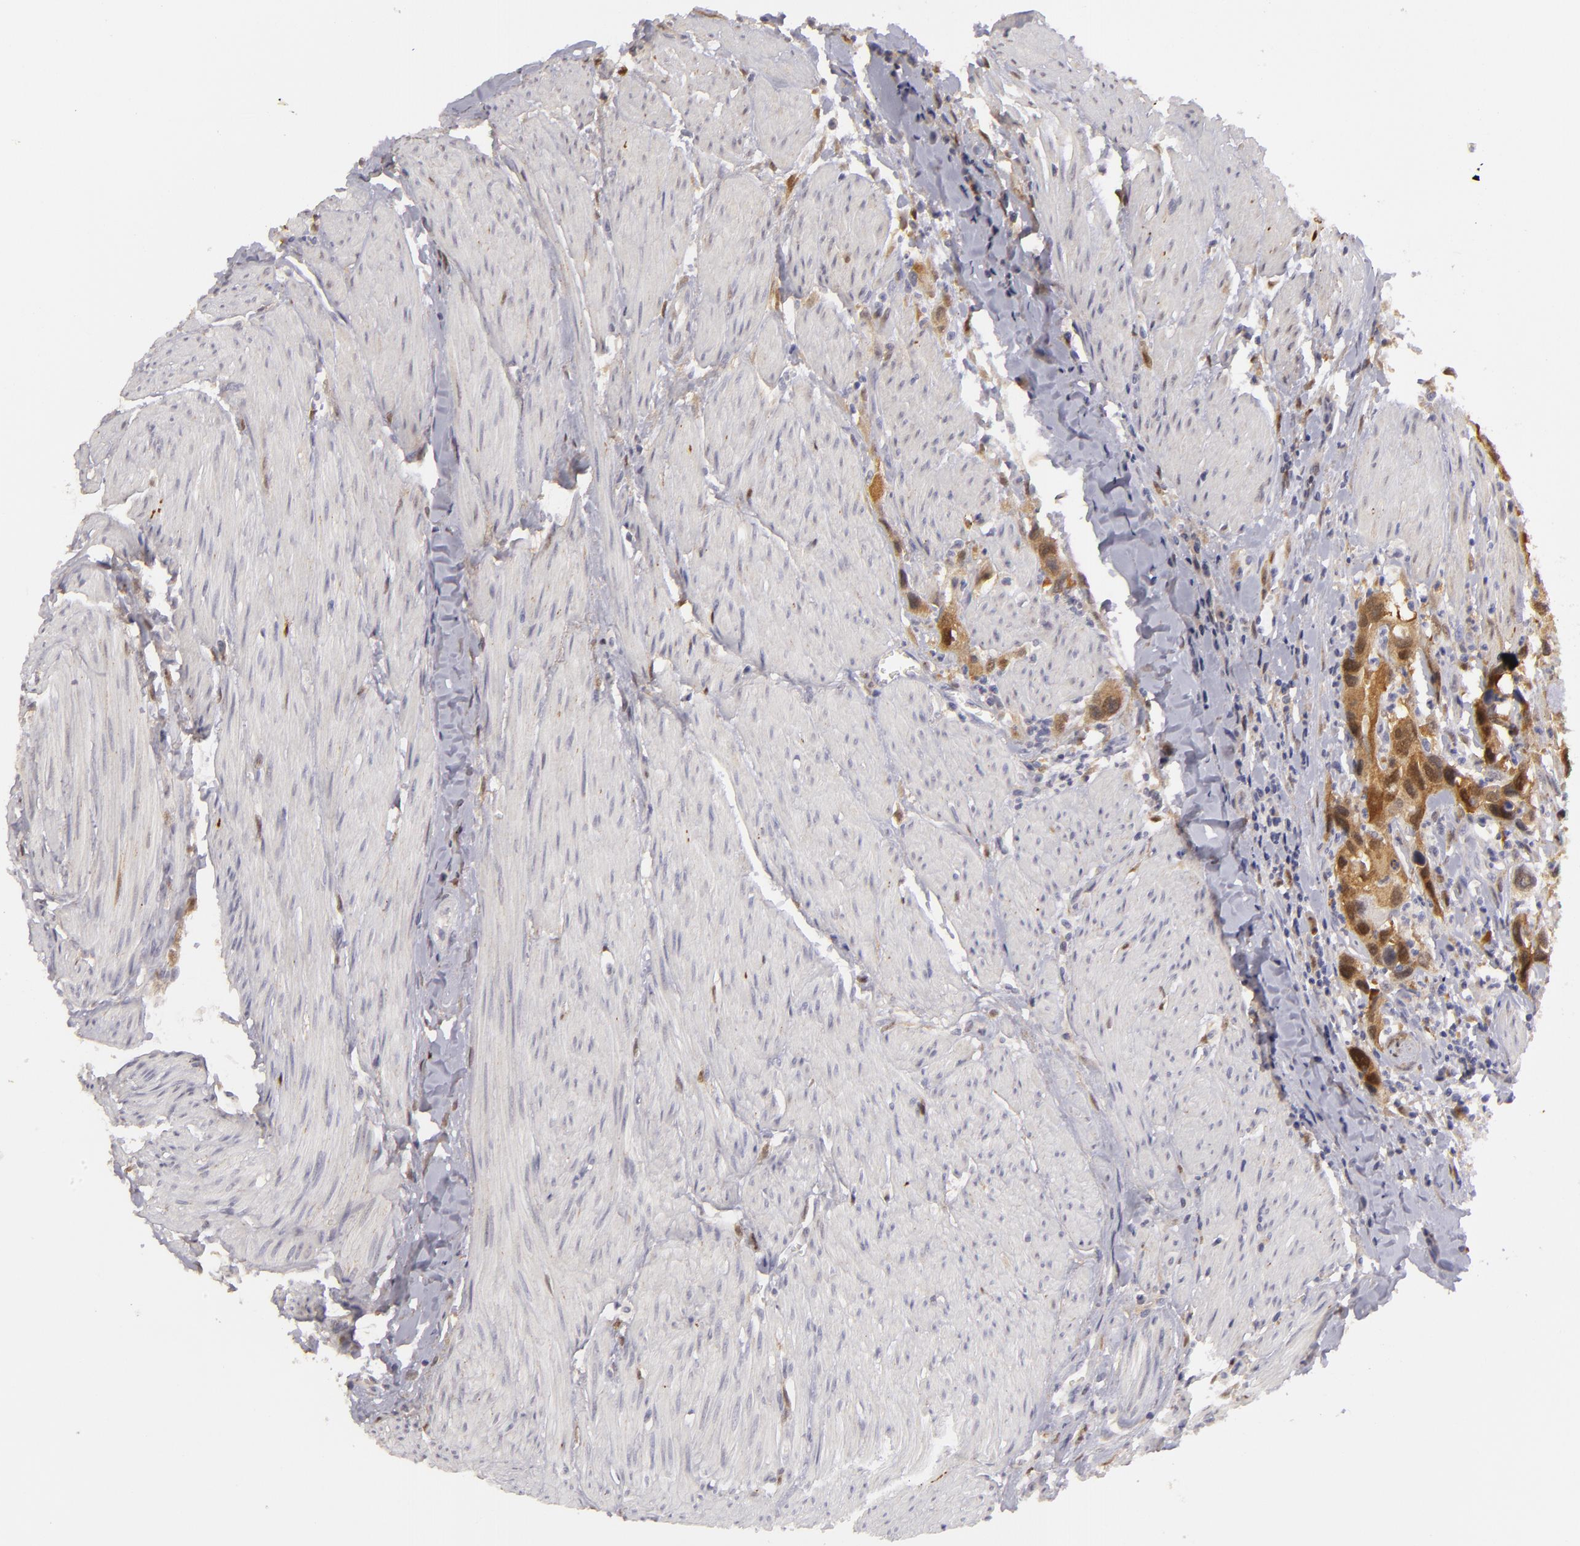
{"staining": {"intensity": "strong", "quantity": ">75%", "location": "cytoplasmic/membranous,nuclear"}, "tissue": "urothelial cancer", "cell_type": "Tumor cells", "image_type": "cancer", "snomed": [{"axis": "morphology", "description": "Urothelial carcinoma, High grade"}, {"axis": "topography", "description": "Urinary bladder"}], "caption": "Urothelial cancer stained with a brown dye shows strong cytoplasmic/membranous and nuclear positive positivity in about >75% of tumor cells.", "gene": "EFS", "patient": {"sex": "male", "age": 66}}